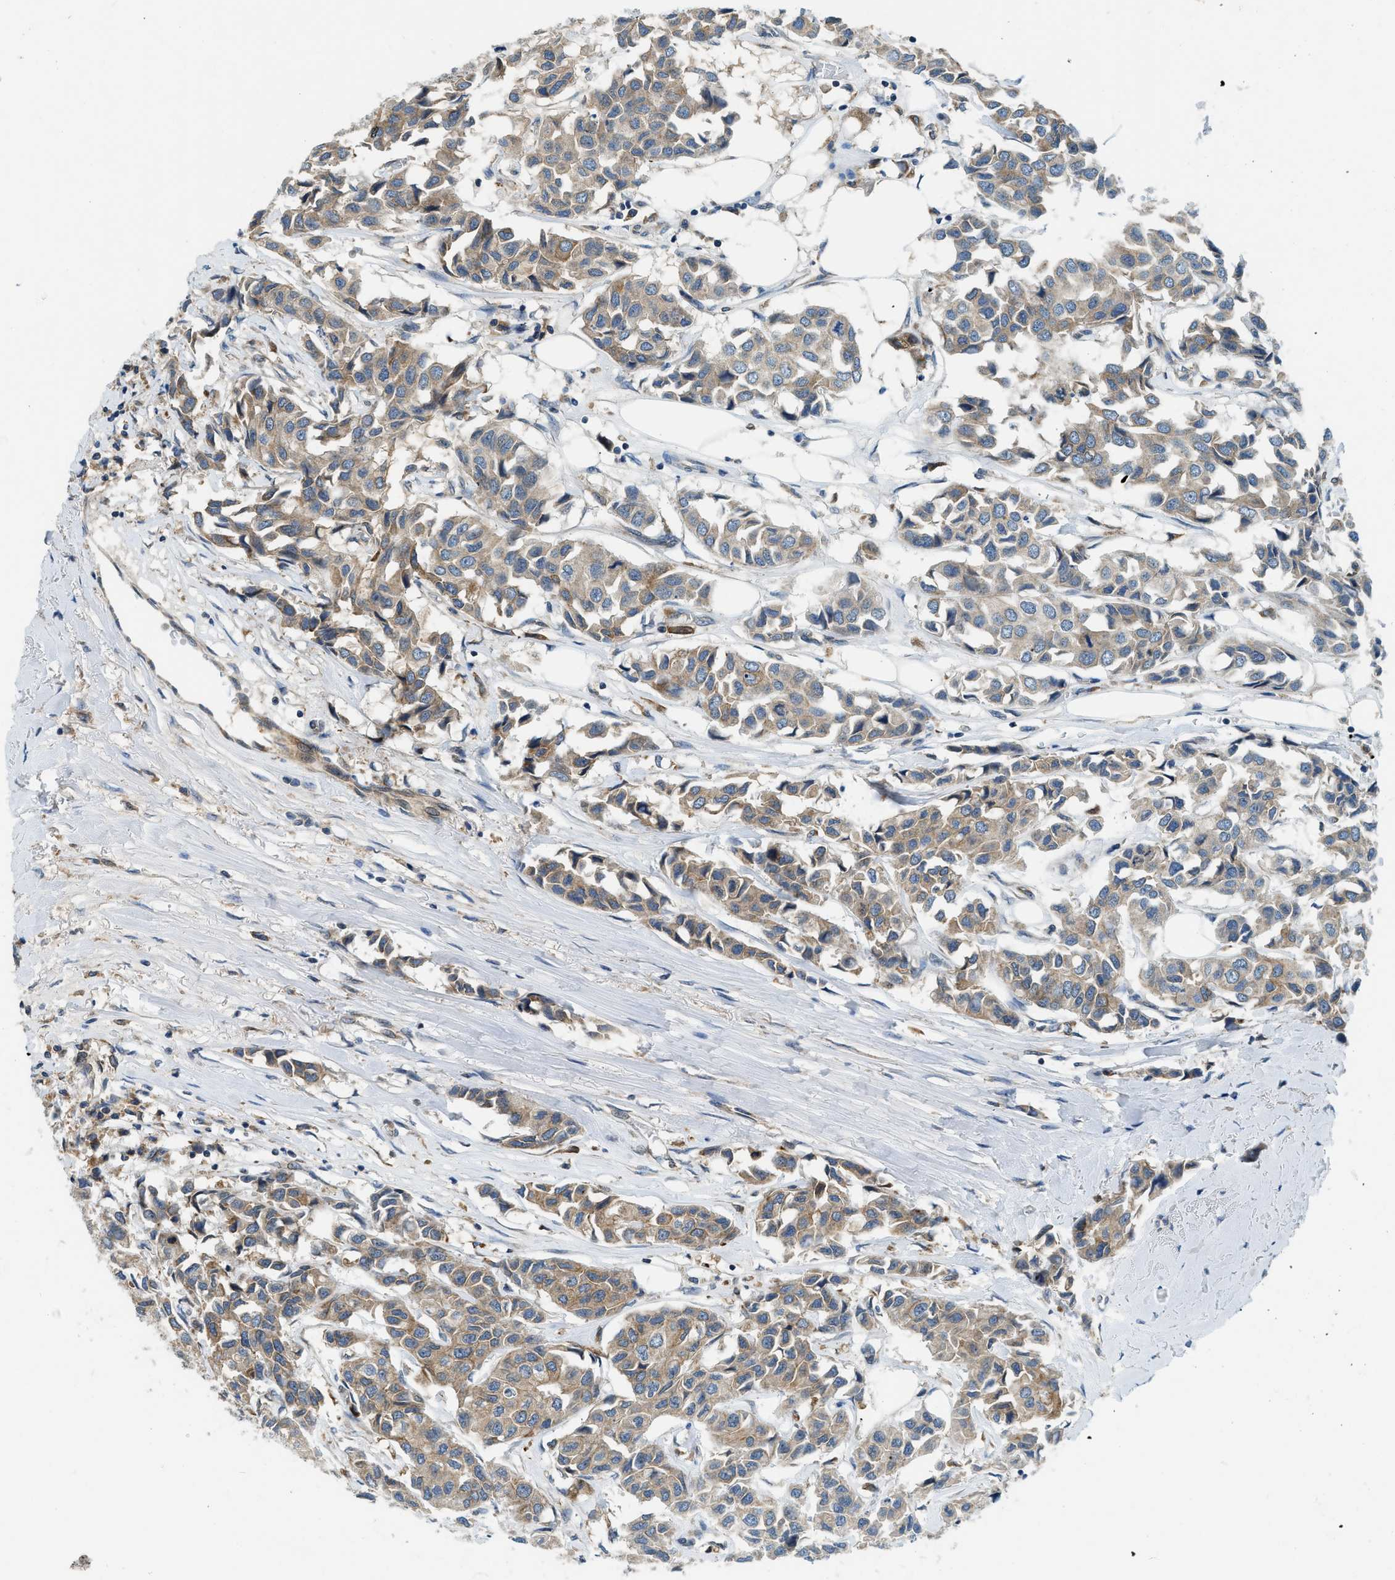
{"staining": {"intensity": "moderate", "quantity": ">75%", "location": "cytoplasmic/membranous"}, "tissue": "breast cancer", "cell_type": "Tumor cells", "image_type": "cancer", "snomed": [{"axis": "morphology", "description": "Duct carcinoma"}, {"axis": "topography", "description": "Breast"}], "caption": "Human breast cancer (infiltrating ductal carcinoma) stained with a brown dye reveals moderate cytoplasmic/membranous positive expression in approximately >75% of tumor cells.", "gene": "BCAP31", "patient": {"sex": "female", "age": 80}}